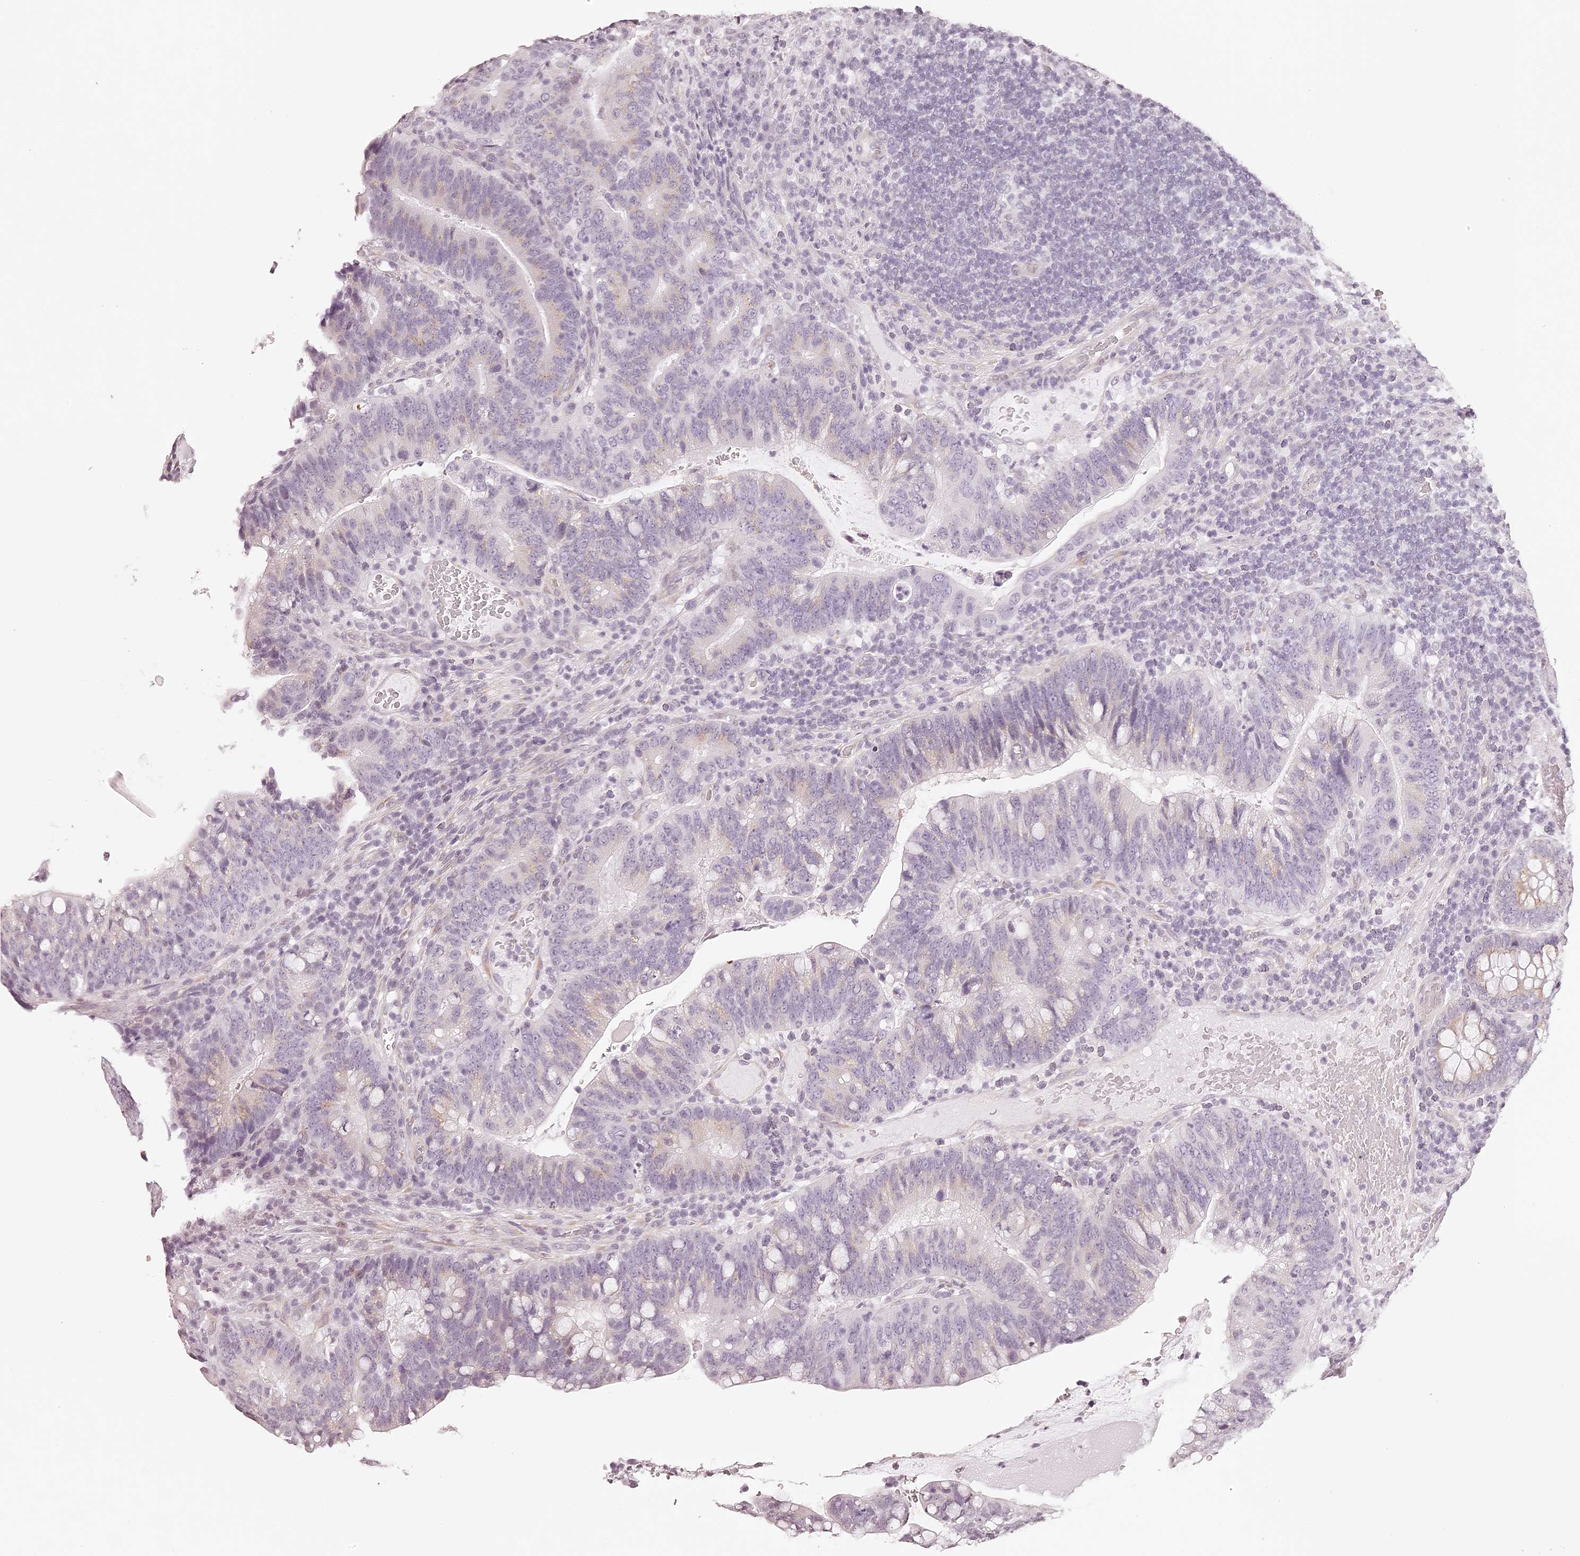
{"staining": {"intensity": "weak", "quantity": "<25%", "location": "cytoplasmic/membranous"}, "tissue": "colorectal cancer", "cell_type": "Tumor cells", "image_type": "cancer", "snomed": [{"axis": "morphology", "description": "Adenocarcinoma, NOS"}, {"axis": "topography", "description": "Colon"}], "caption": "DAB (3,3'-diaminobenzidine) immunohistochemical staining of human colorectal adenocarcinoma shows no significant expression in tumor cells.", "gene": "ELAPOR1", "patient": {"sex": "female", "age": 66}}